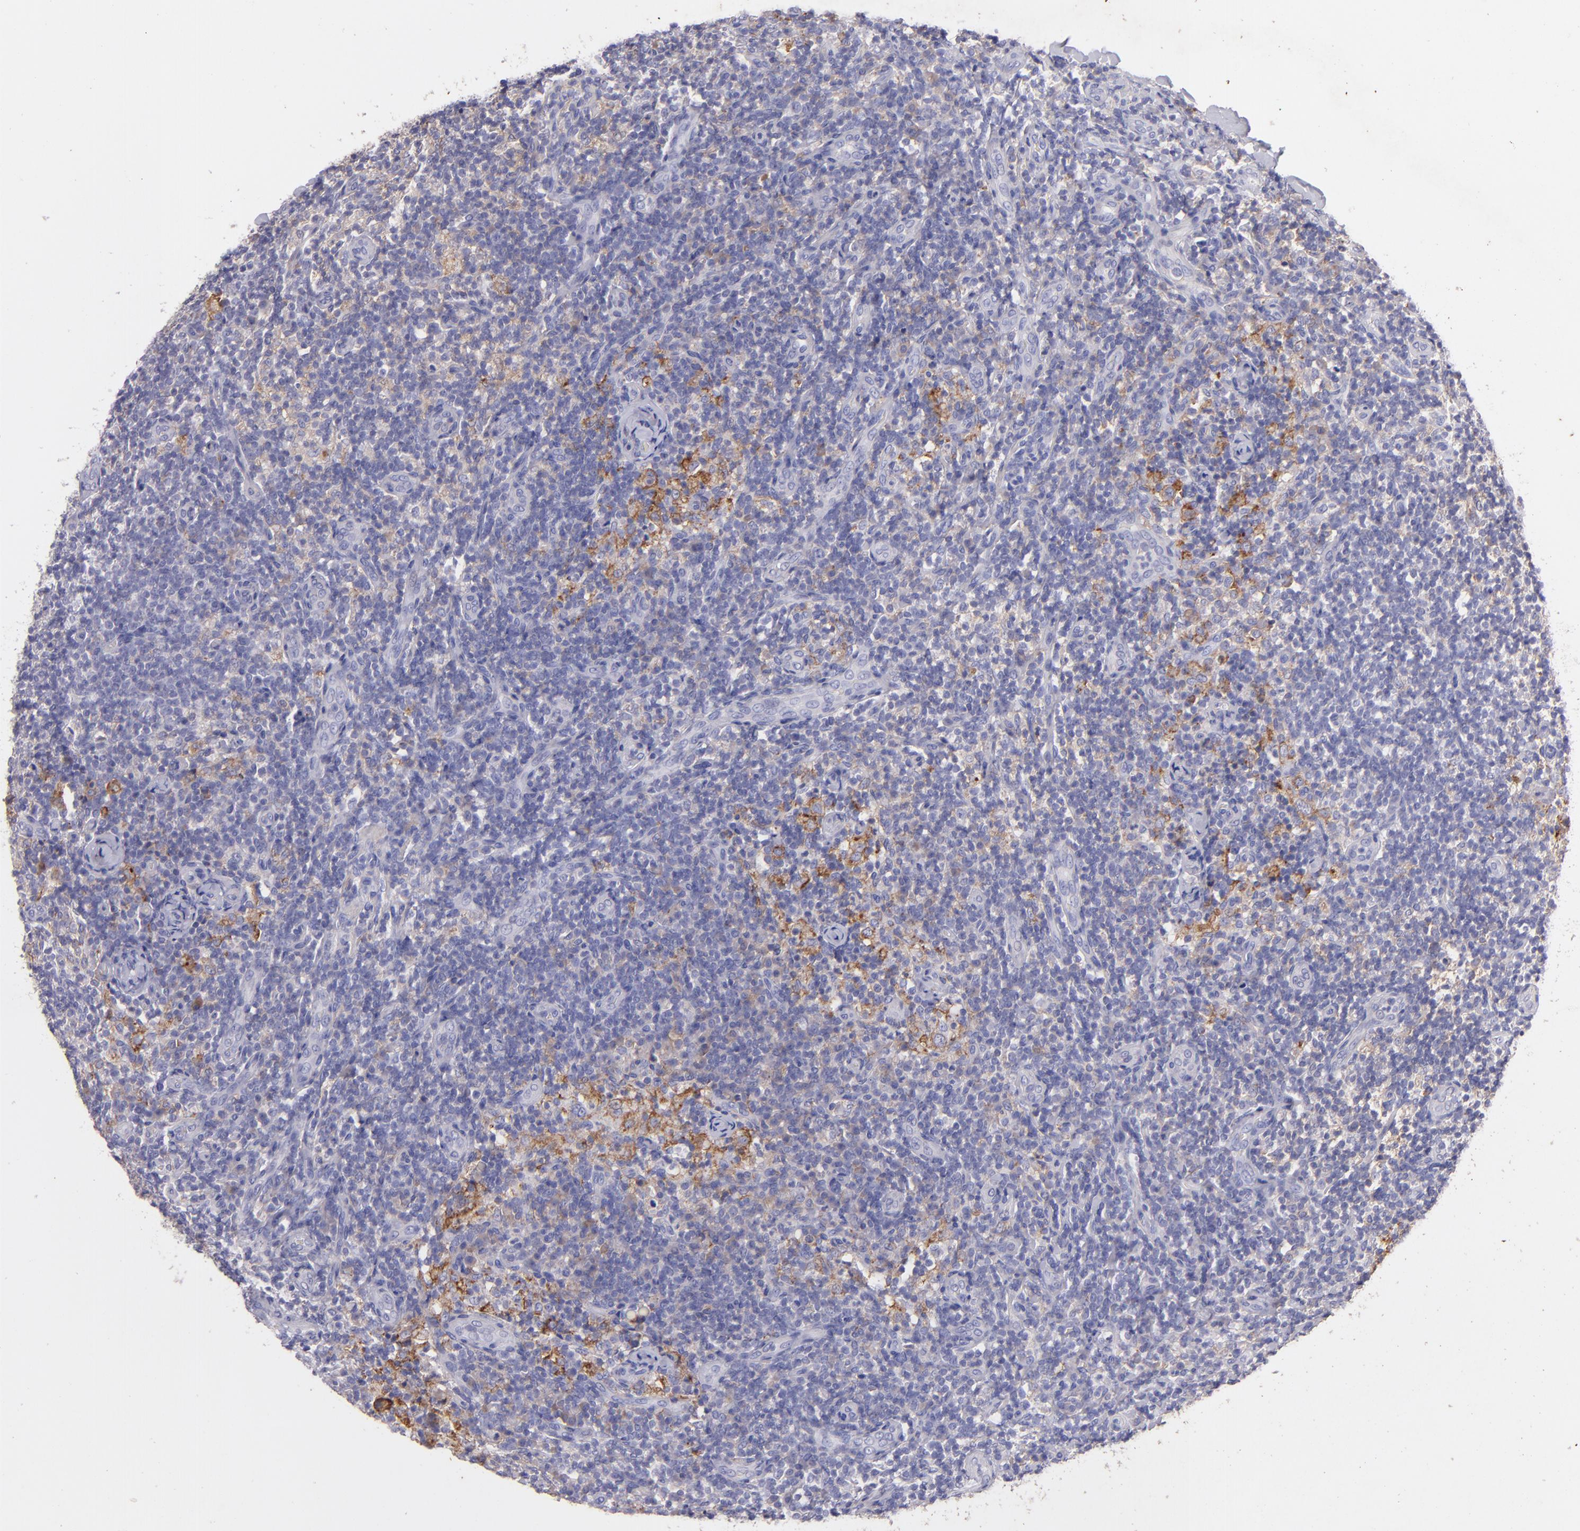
{"staining": {"intensity": "weak", "quantity": "<25%", "location": "cytoplasmic/membranous"}, "tissue": "lymph node", "cell_type": "Germinal center cells", "image_type": "normal", "snomed": [{"axis": "morphology", "description": "Normal tissue, NOS"}, {"axis": "morphology", "description": "Inflammation, NOS"}, {"axis": "topography", "description": "Lymph node"}], "caption": "Germinal center cells show no significant expression in normal lymph node.", "gene": "RET", "patient": {"sex": "male", "age": 46}}